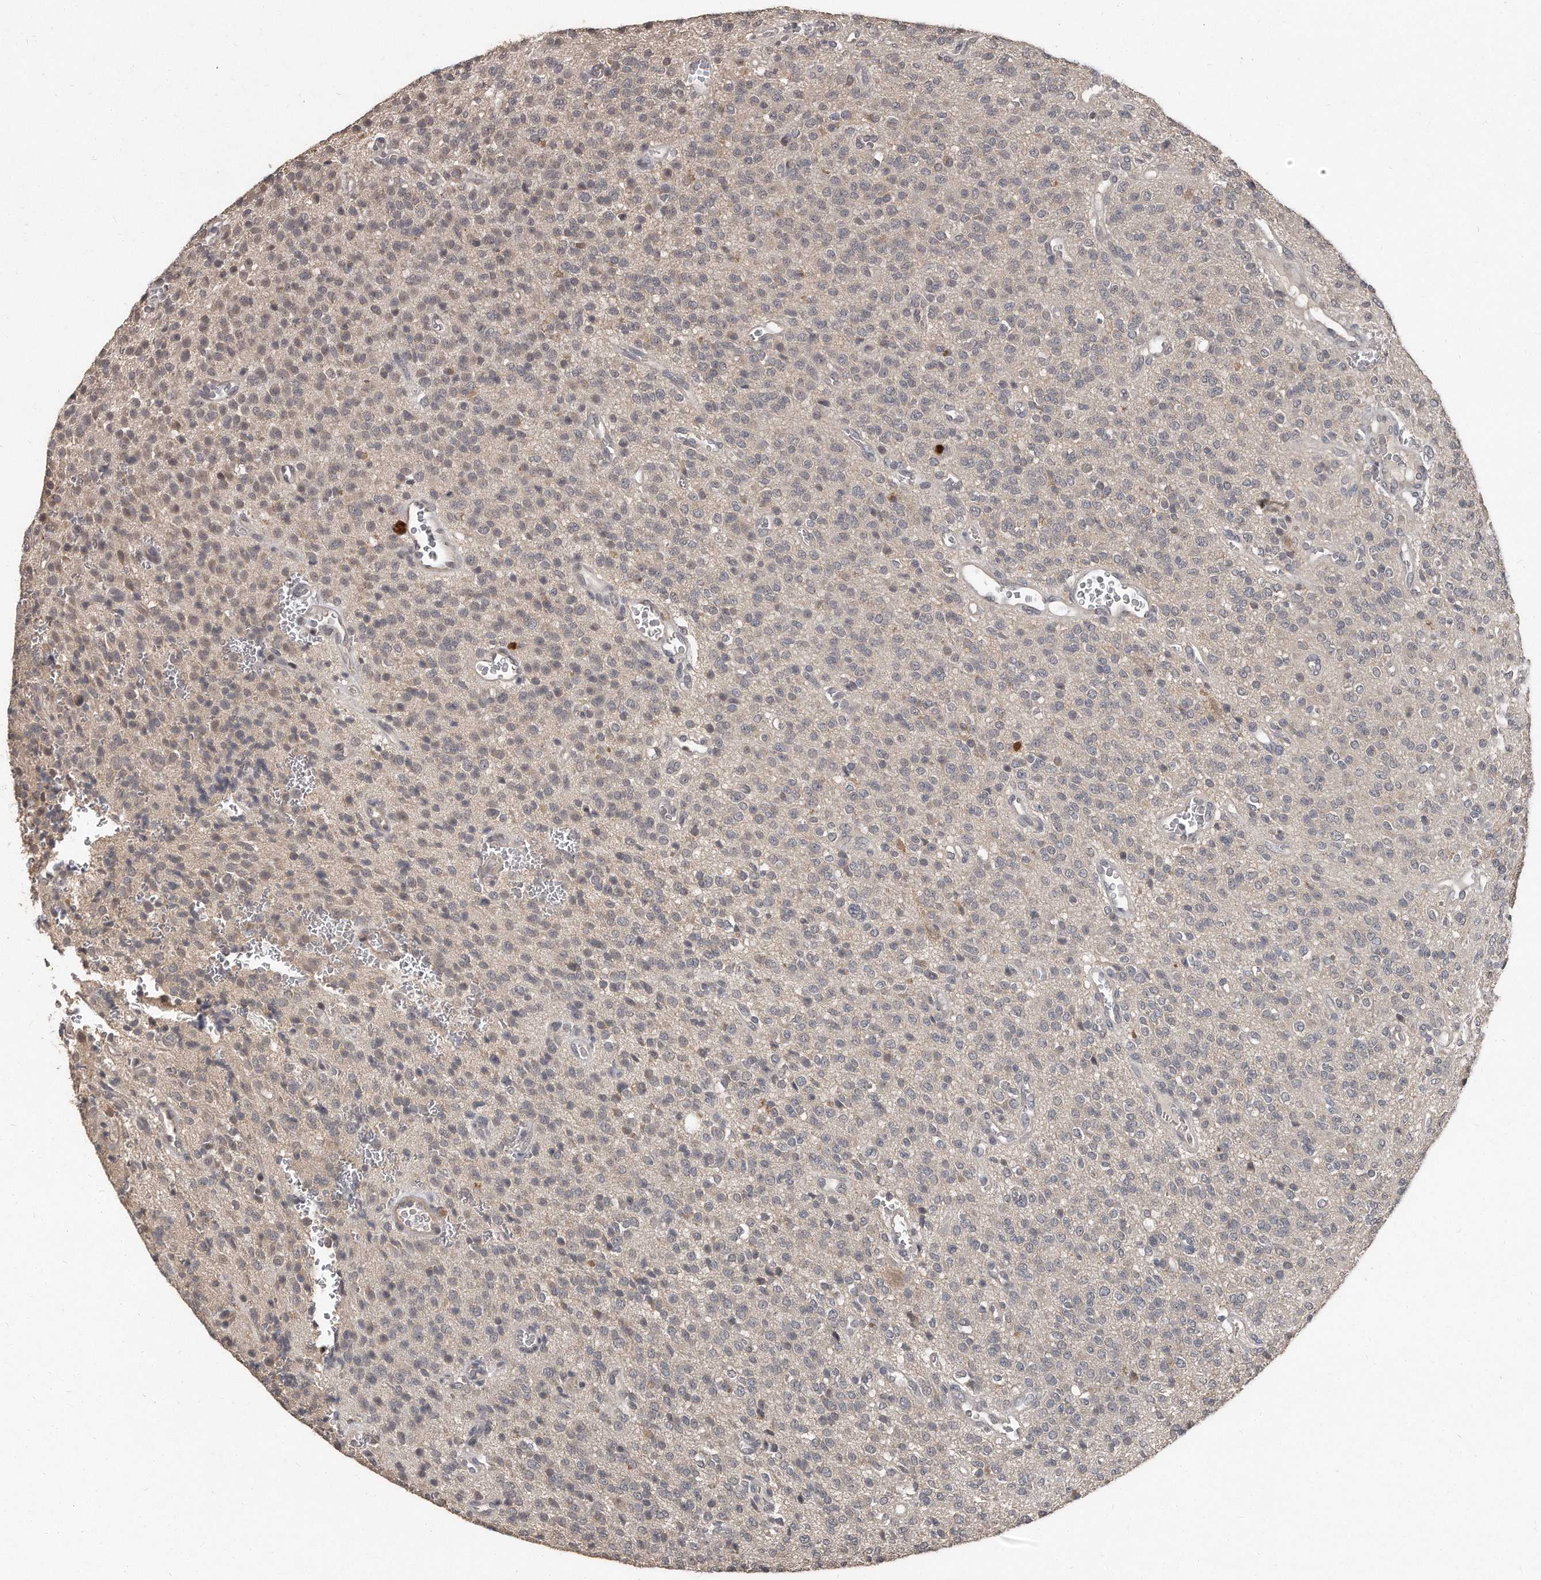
{"staining": {"intensity": "negative", "quantity": "none", "location": "none"}, "tissue": "glioma", "cell_type": "Tumor cells", "image_type": "cancer", "snomed": [{"axis": "morphology", "description": "Glioma, malignant, High grade"}, {"axis": "topography", "description": "Brain"}], "caption": "Photomicrograph shows no significant protein positivity in tumor cells of high-grade glioma (malignant). (DAB immunohistochemistry (IHC), high magnification).", "gene": "GRB10", "patient": {"sex": "male", "age": 34}}